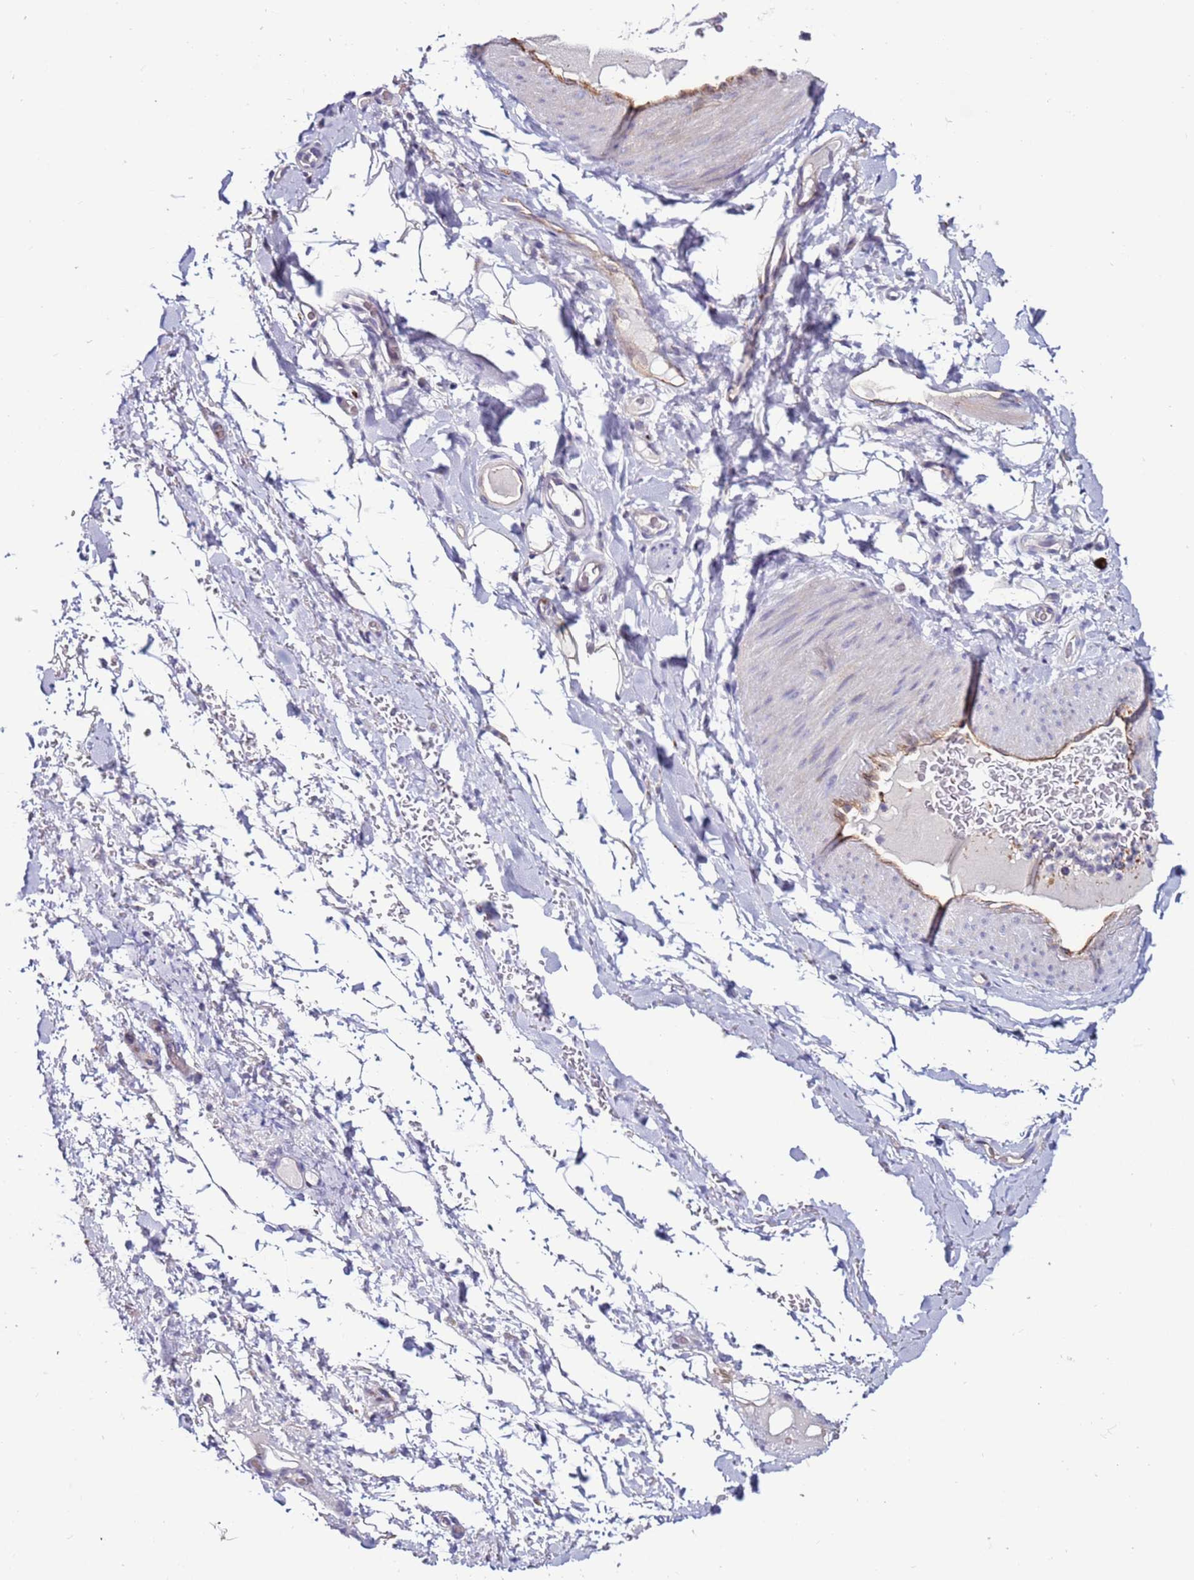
{"staining": {"intensity": "negative", "quantity": "none", "location": "none"}, "tissue": "adipose tissue", "cell_type": "Adipocytes", "image_type": "normal", "snomed": [{"axis": "morphology", "description": "Normal tissue, NOS"}, {"axis": "morphology", "description": "Adenocarcinoma, NOS"}, {"axis": "topography", "description": "Stomach, upper"}, {"axis": "topography", "description": "Peripheral nerve tissue"}], "caption": "An image of adipose tissue stained for a protein shows no brown staining in adipocytes. (DAB IHC, high magnification).", "gene": "CLEC4M", "patient": {"sex": "male", "age": 62}}